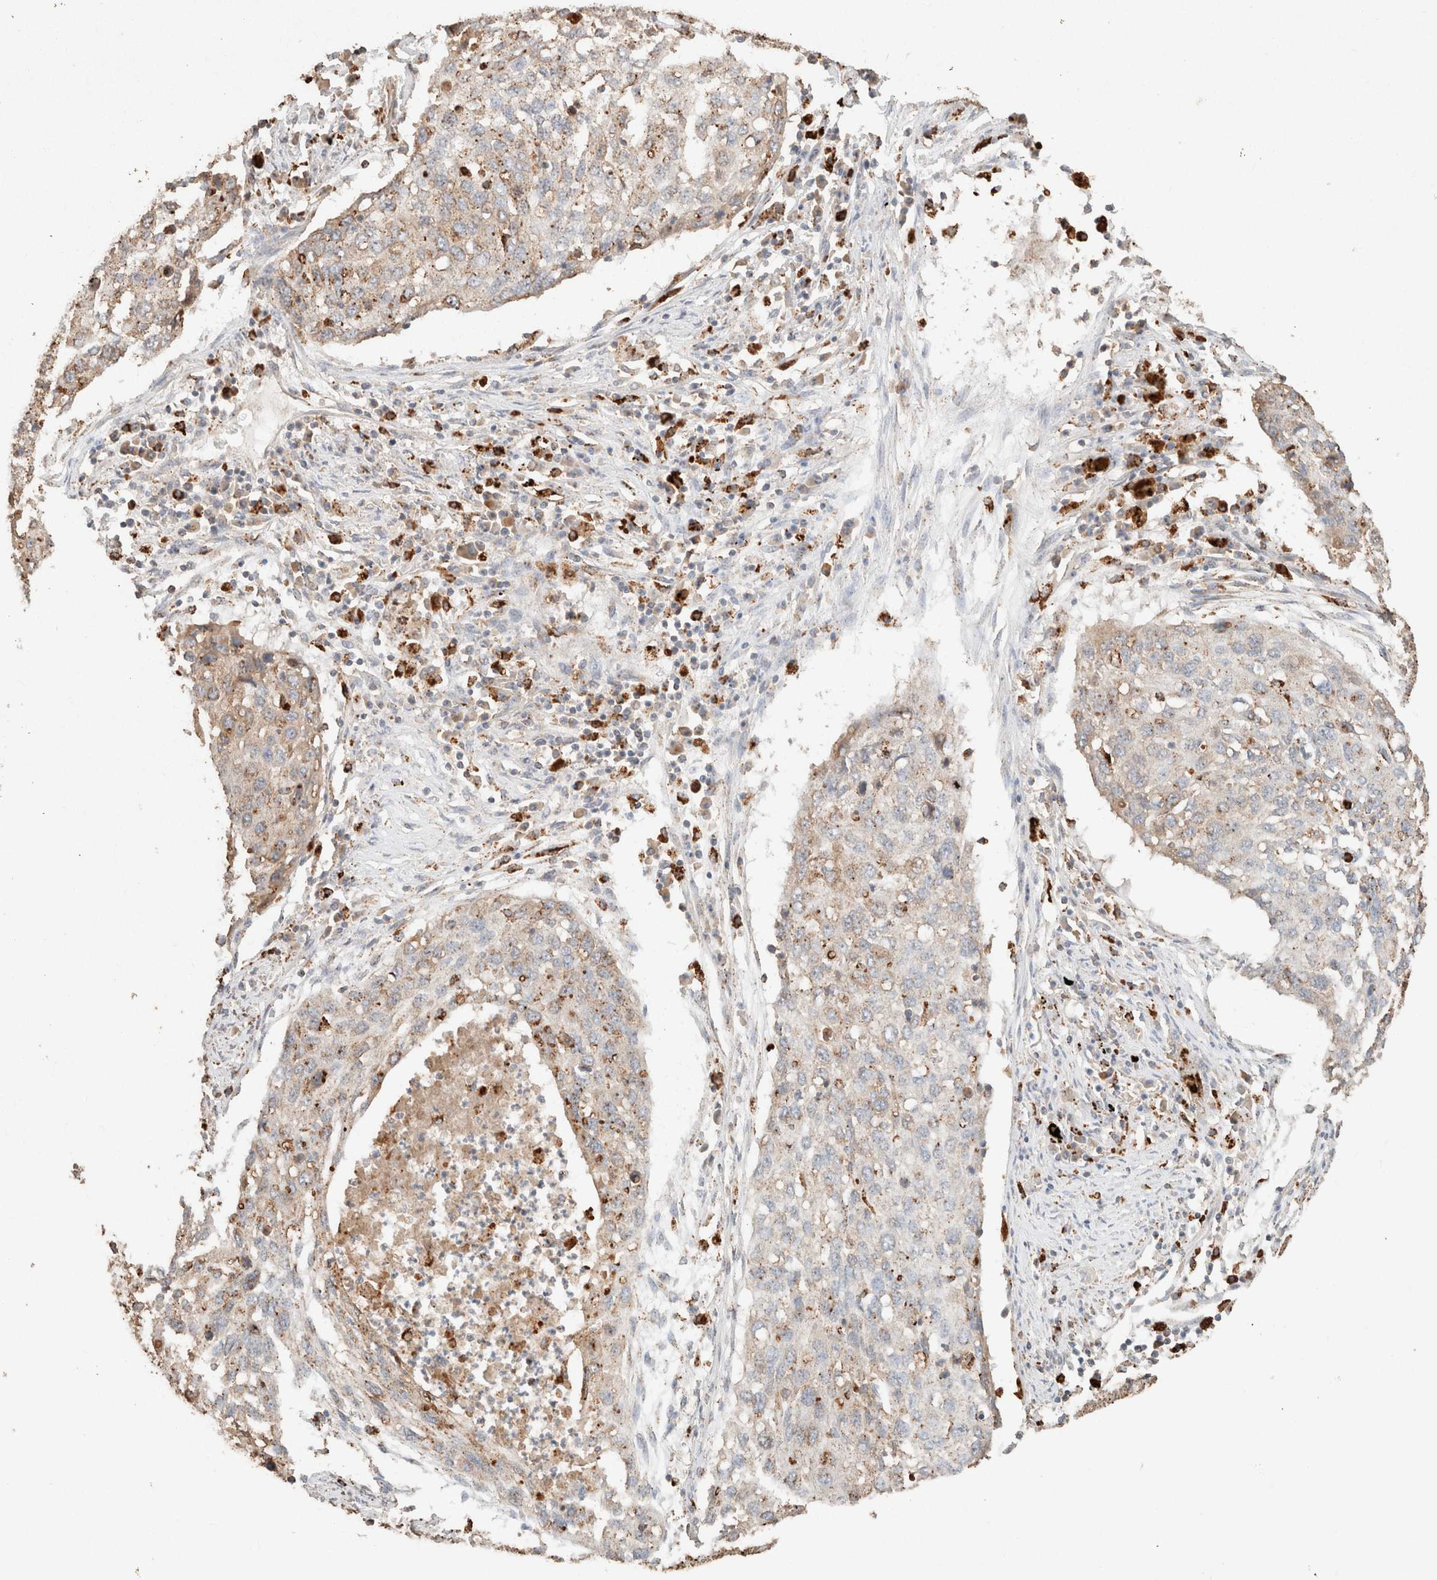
{"staining": {"intensity": "weak", "quantity": ">75%", "location": "cytoplasmic/membranous"}, "tissue": "lung cancer", "cell_type": "Tumor cells", "image_type": "cancer", "snomed": [{"axis": "morphology", "description": "Squamous cell carcinoma, NOS"}, {"axis": "topography", "description": "Lung"}], "caption": "Human squamous cell carcinoma (lung) stained for a protein (brown) exhibits weak cytoplasmic/membranous positive expression in about >75% of tumor cells.", "gene": "CTSC", "patient": {"sex": "female", "age": 63}}